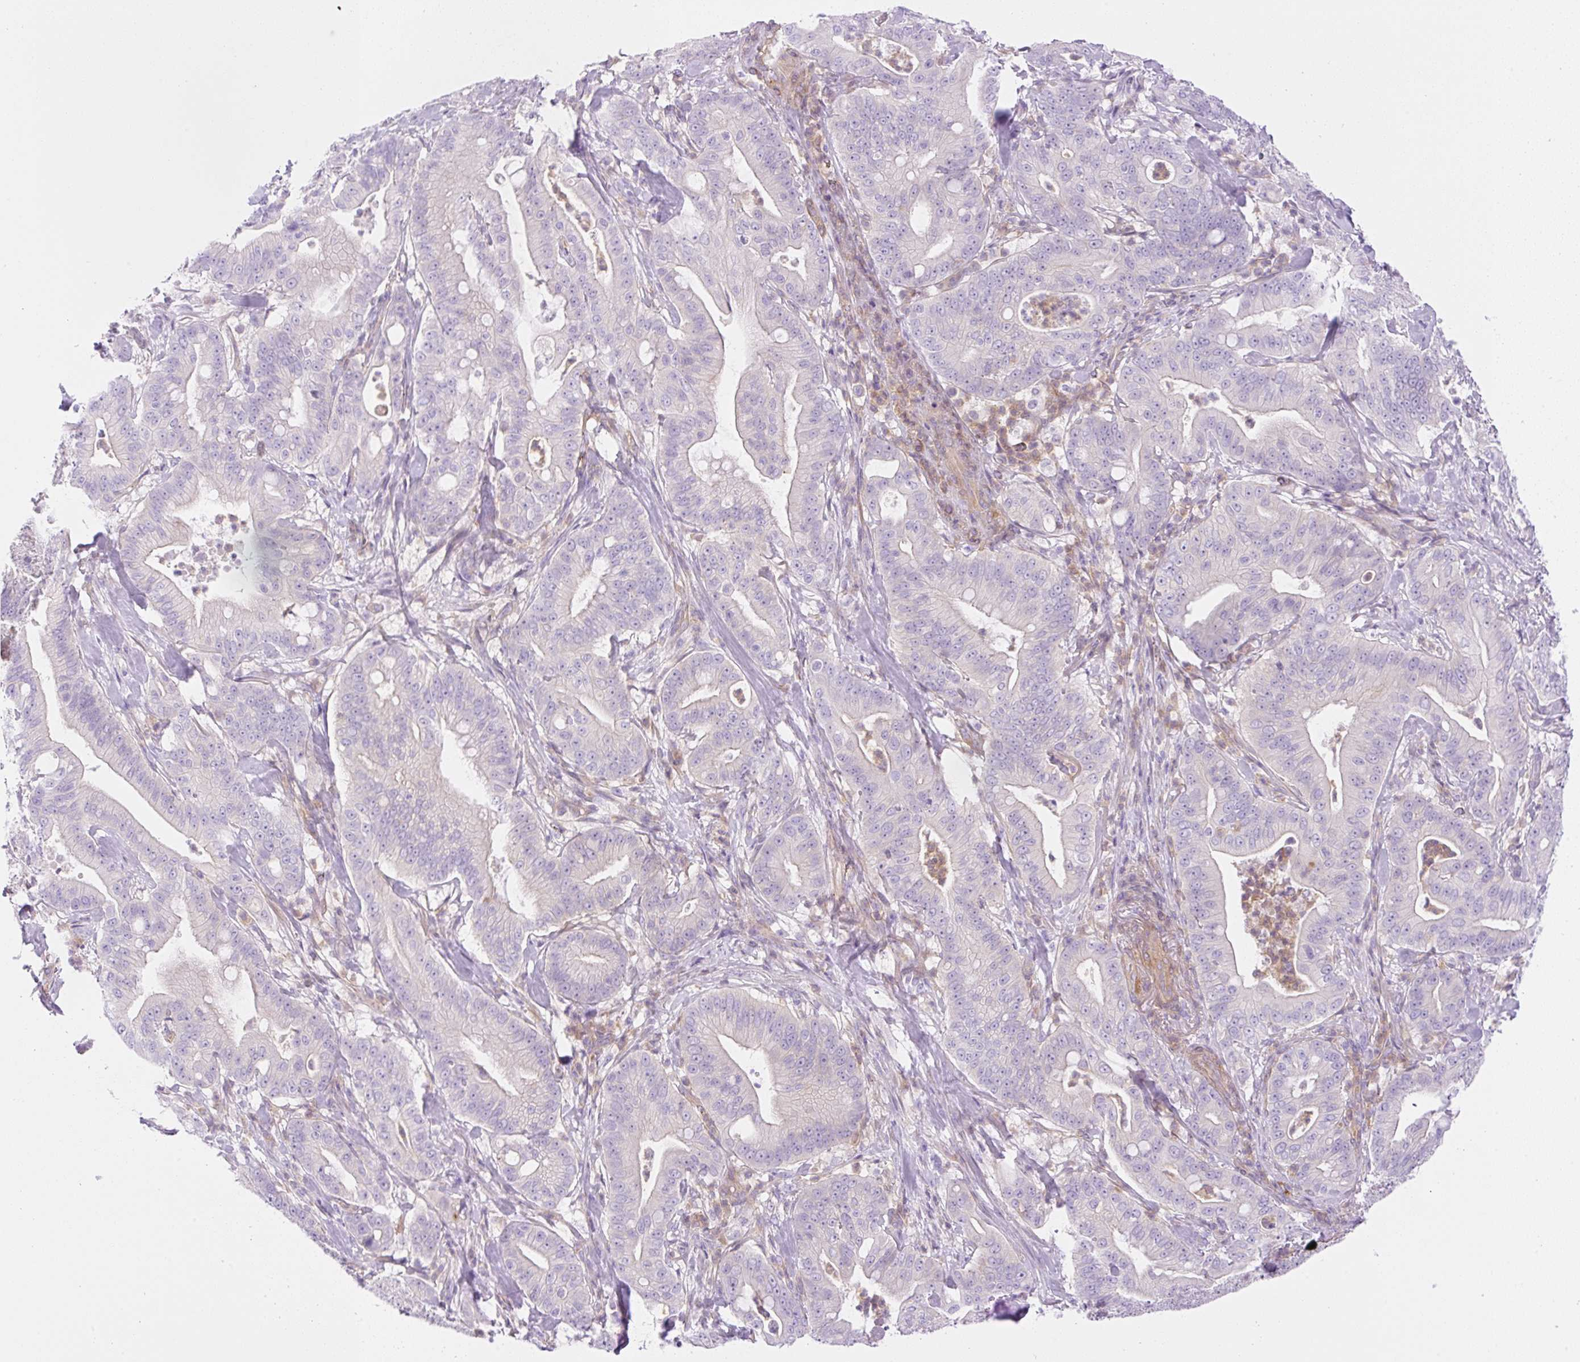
{"staining": {"intensity": "negative", "quantity": "none", "location": "none"}, "tissue": "pancreatic cancer", "cell_type": "Tumor cells", "image_type": "cancer", "snomed": [{"axis": "morphology", "description": "Adenocarcinoma, NOS"}, {"axis": "topography", "description": "Pancreas"}], "caption": "Immunohistochemistry image of pancreatic cancer stained for a protein (brown), which demonstrates no positivity in tumor cells.", "gene": "EHD3", "patient": {"sex": "male", "age": 71}}